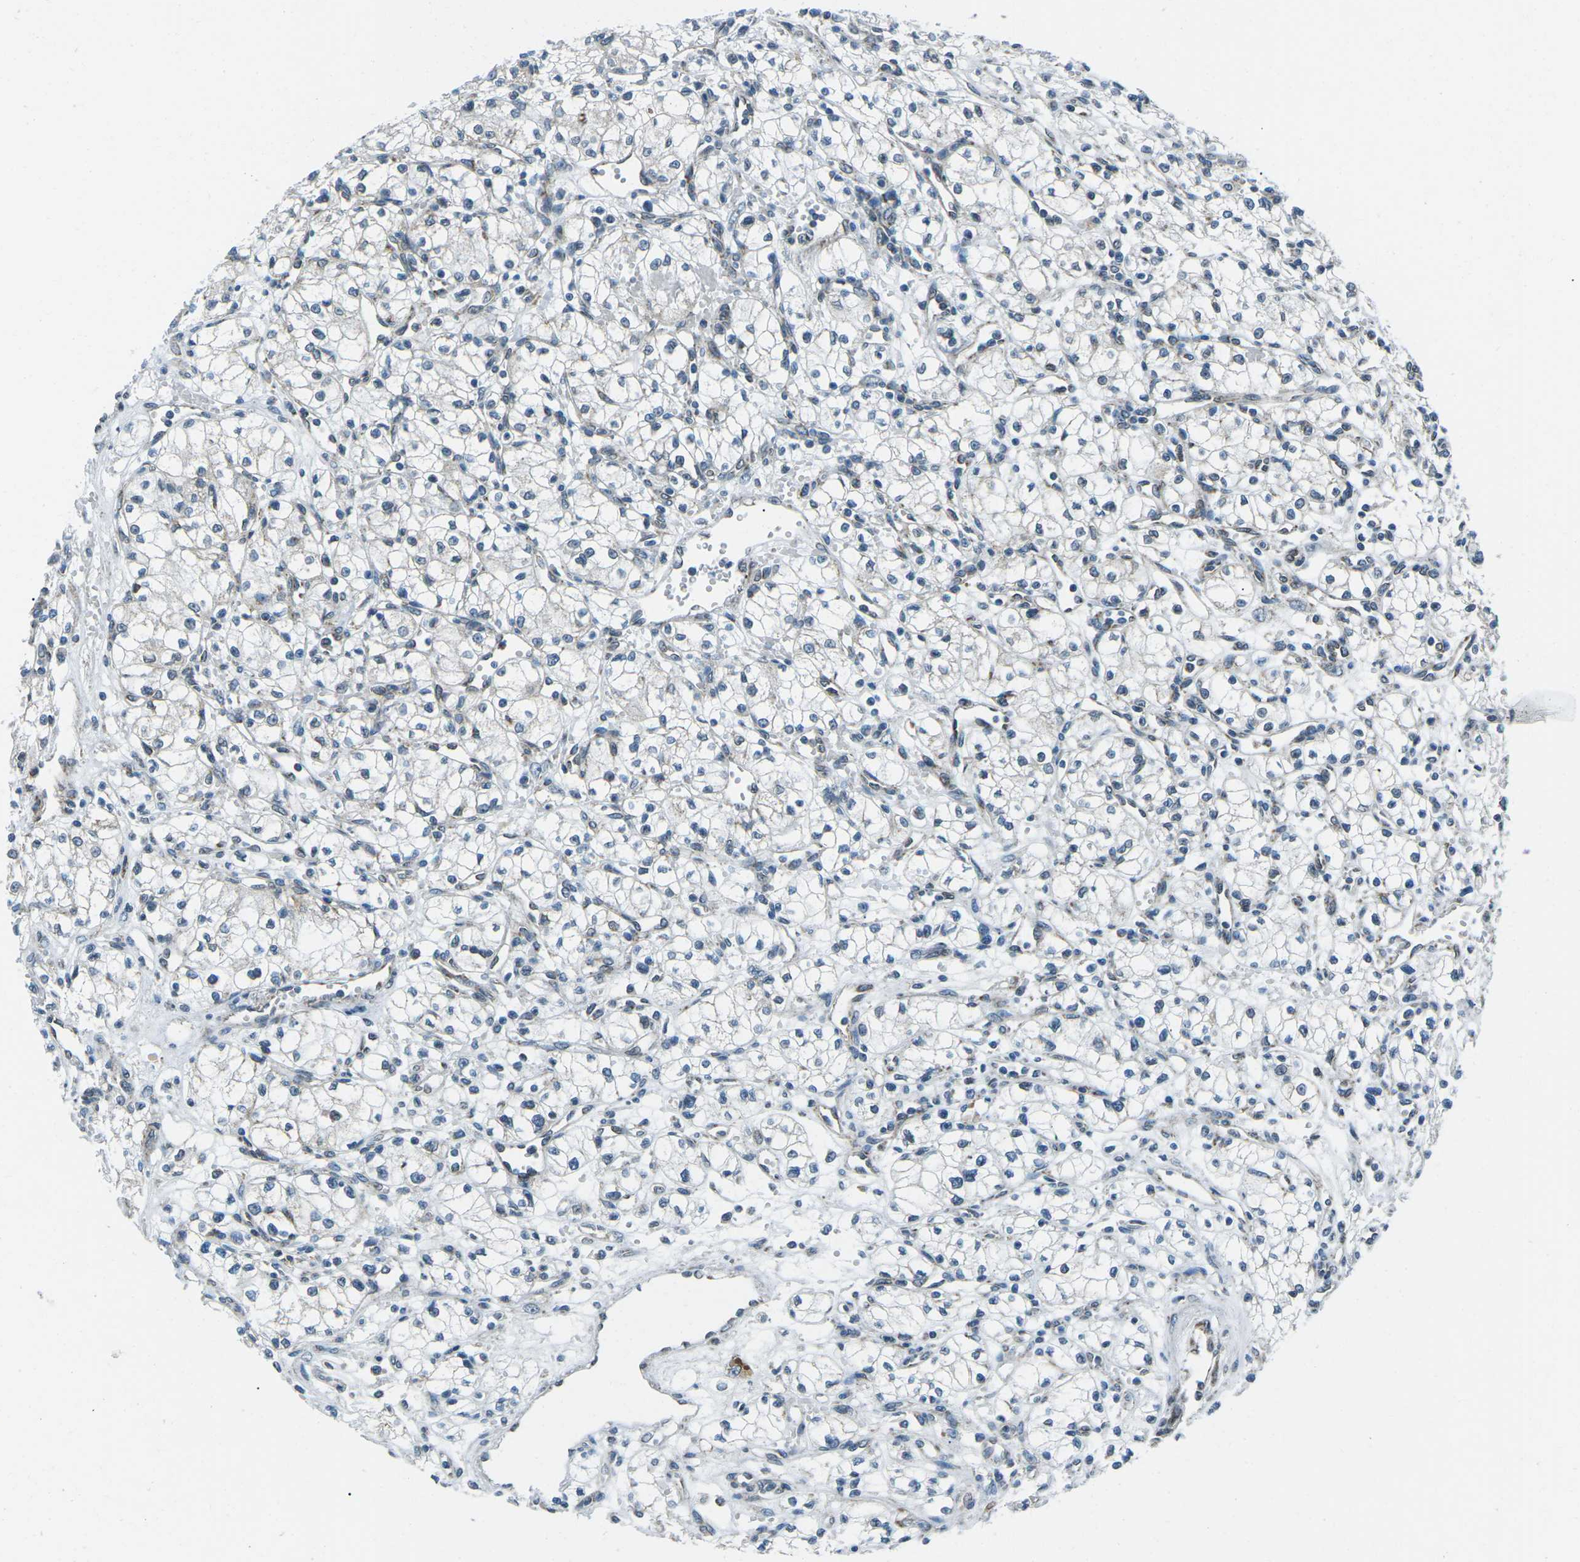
{"staining": {"intensity": "negative", "quantity": "none", "location": "none"}, "tissue": "renal cancer", "cell_type": "Tumor cells", "image_type": "cancer", "snomed": [{"axis": "morphology", "description": "Normal tissue, NOS"}, {"axis": "morphology", "description": "Adenocarcinoma, NOS"}, {"axis": "topography", "description": "Kidney"}], "caption": "Immunohistochemical staining of human adenocarcinoma (renal) reveals no significant staining in tumor cells. Nuclei are stained in blue.", "gene": "RFESD", "patient": {"sex": "male", "age": 59}}